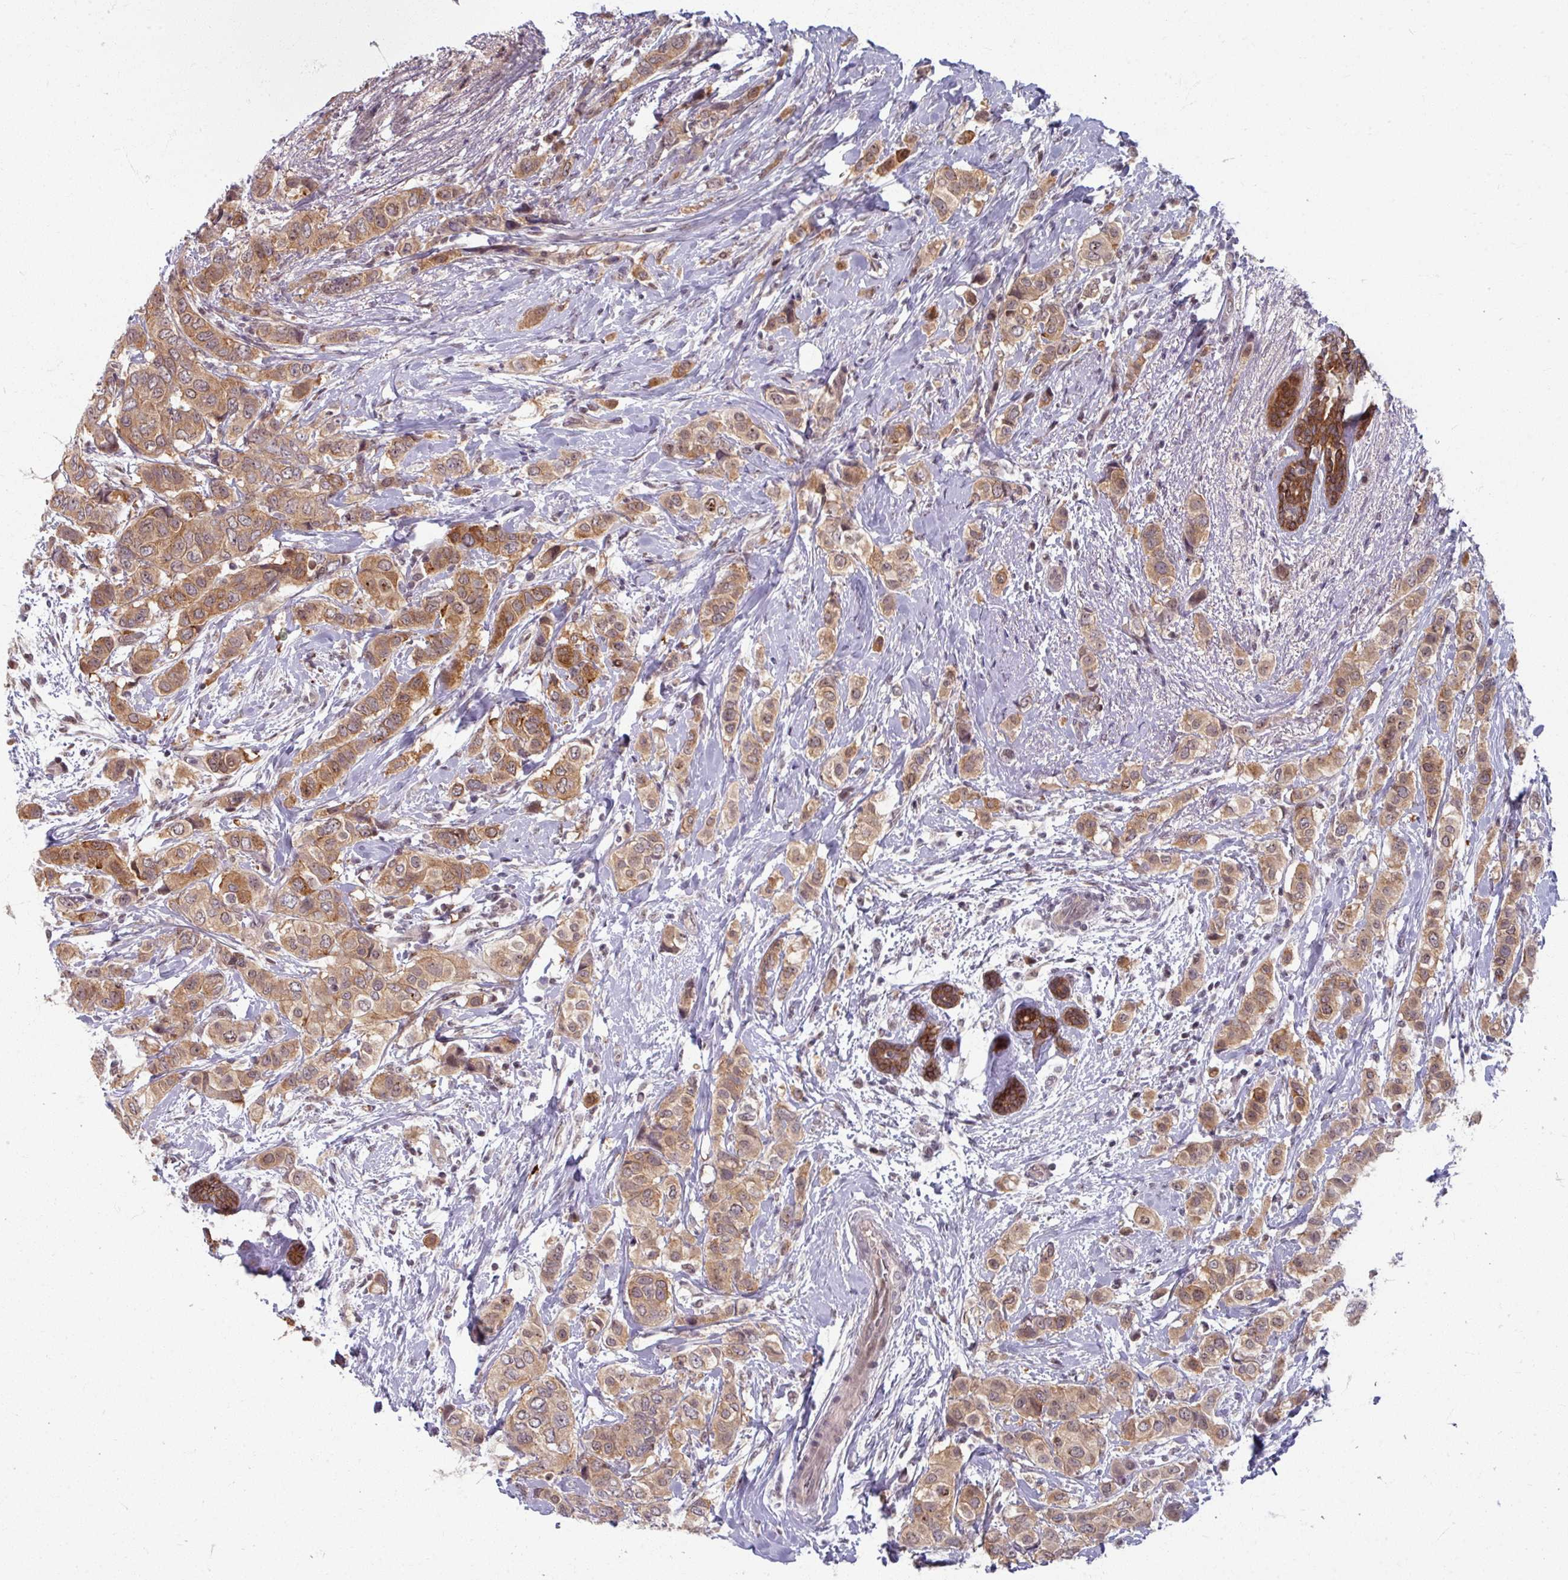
{"staining": {"intensity": "moderate", "quantity": ">75%", "location": "cytoplasmic/membranous"}, "tissue": "breast cancer", "cell_type": "Tumor cells", "image_type": "cancer", "snomed": [{"axis": "morphology", "description": "Lobular carcinoma"}, {"axis": "topography", "description": "Breast"}], "caption": "Immunohistochemistry (IHC) of lobular carcinoma (breast) shows medium levels of moderate cytoplasmic/membranous positivity in approximately >75% of tumor cells.", "gene": "KLC3", "patient": {"sex": "female", "age": 51}}